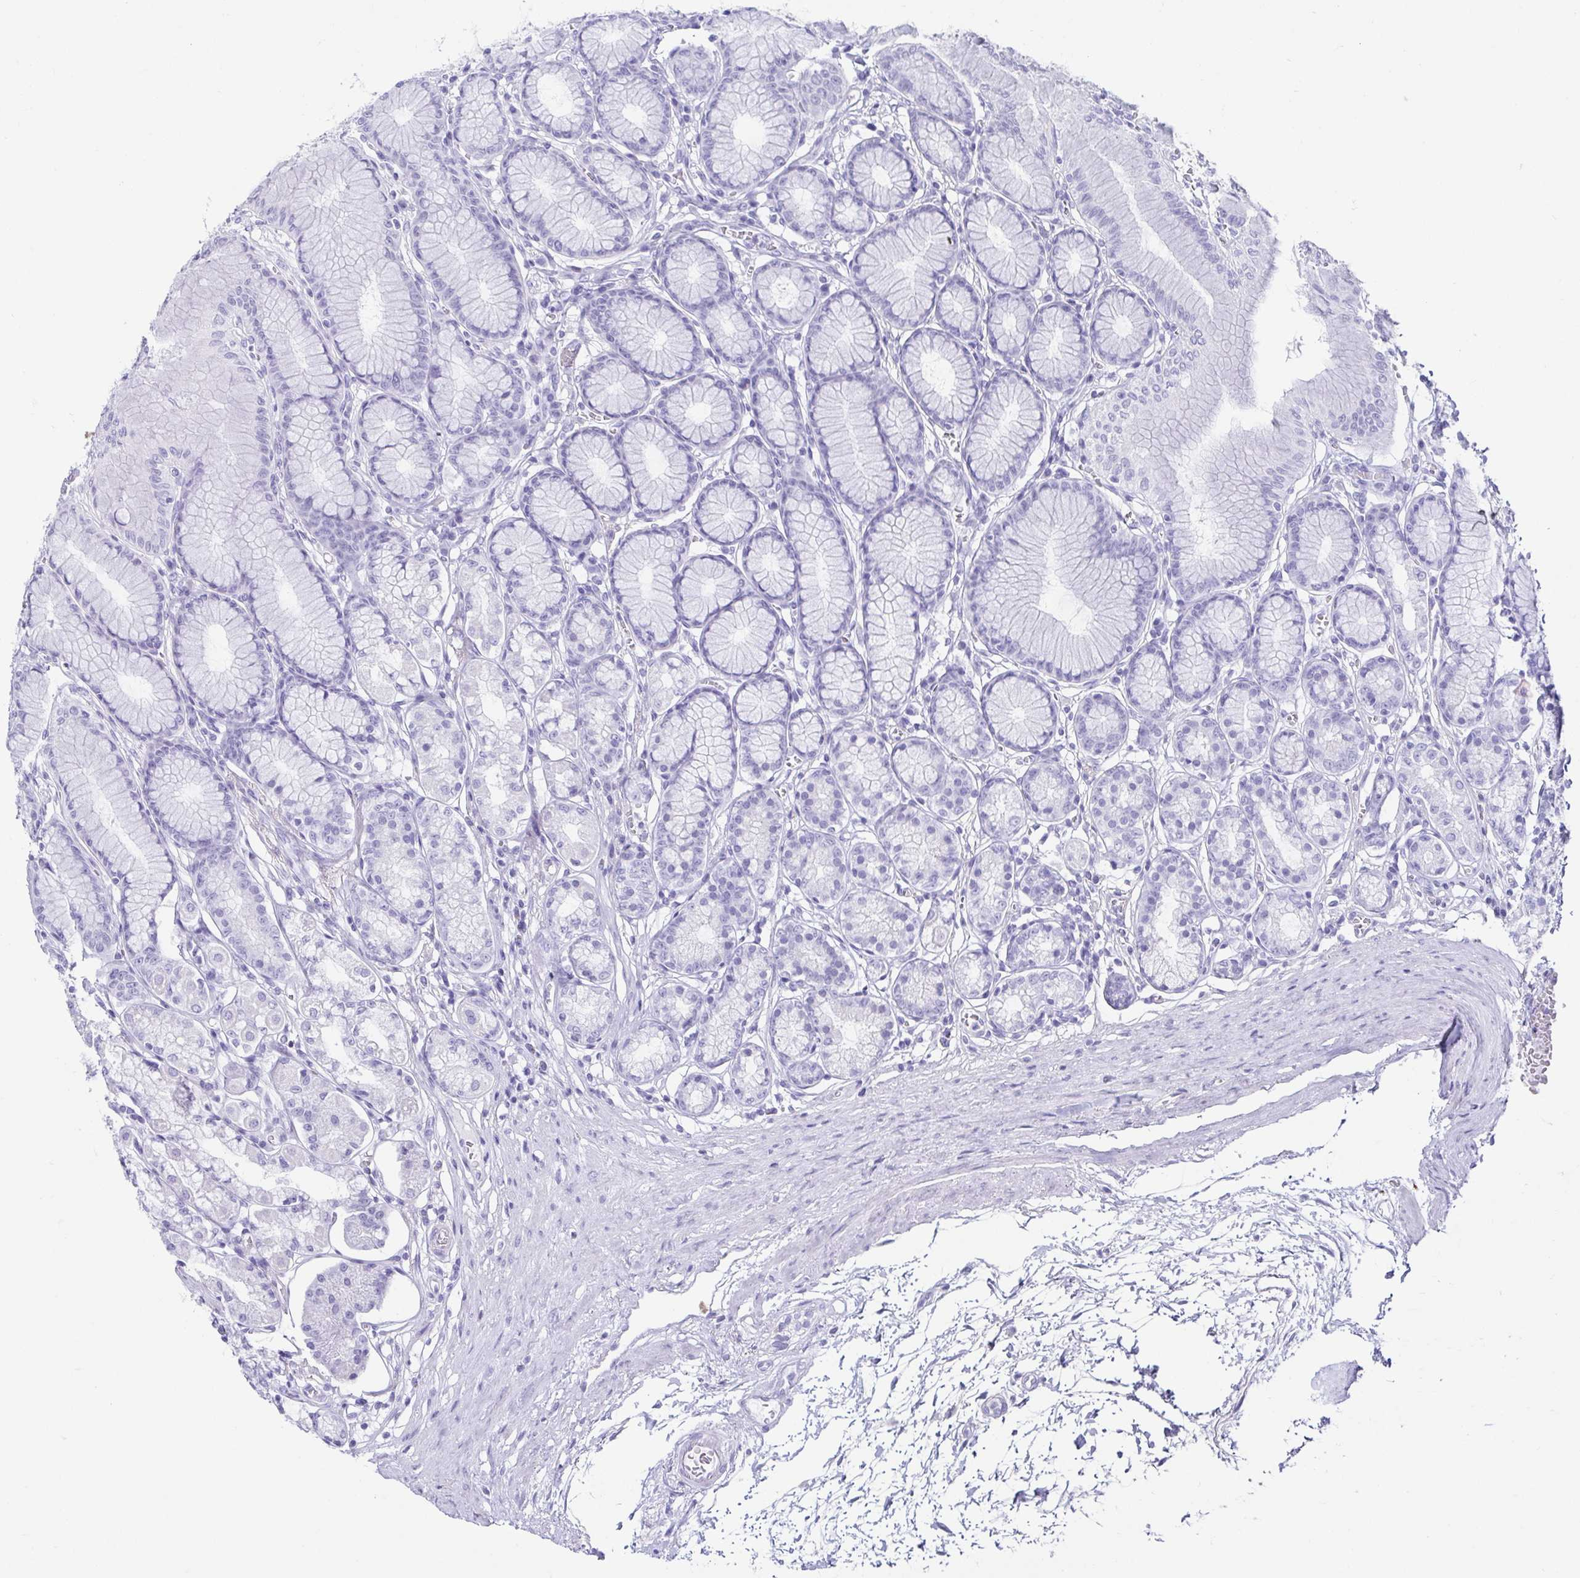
{"staining": {"intensity": "negative", "quantity": "none", "location": "none"}, "tissue": "stomach", "cell_type": "Glandular cells", "image_type": "normal", "snomed": [{"axis": "morphology", "description": "Normal tissue, NOS"}, {"axis": "topography", "description": "Stomach"}, {"axis": "topography", "description": "Stomach, lower"}], "caption": "There is no significant staining in glandular cells of stomach. (DAB immunohistochemistry (IHC), high magnification).", "gene": "CD164L2", "patient": {"sex": "male", "age": 76}}